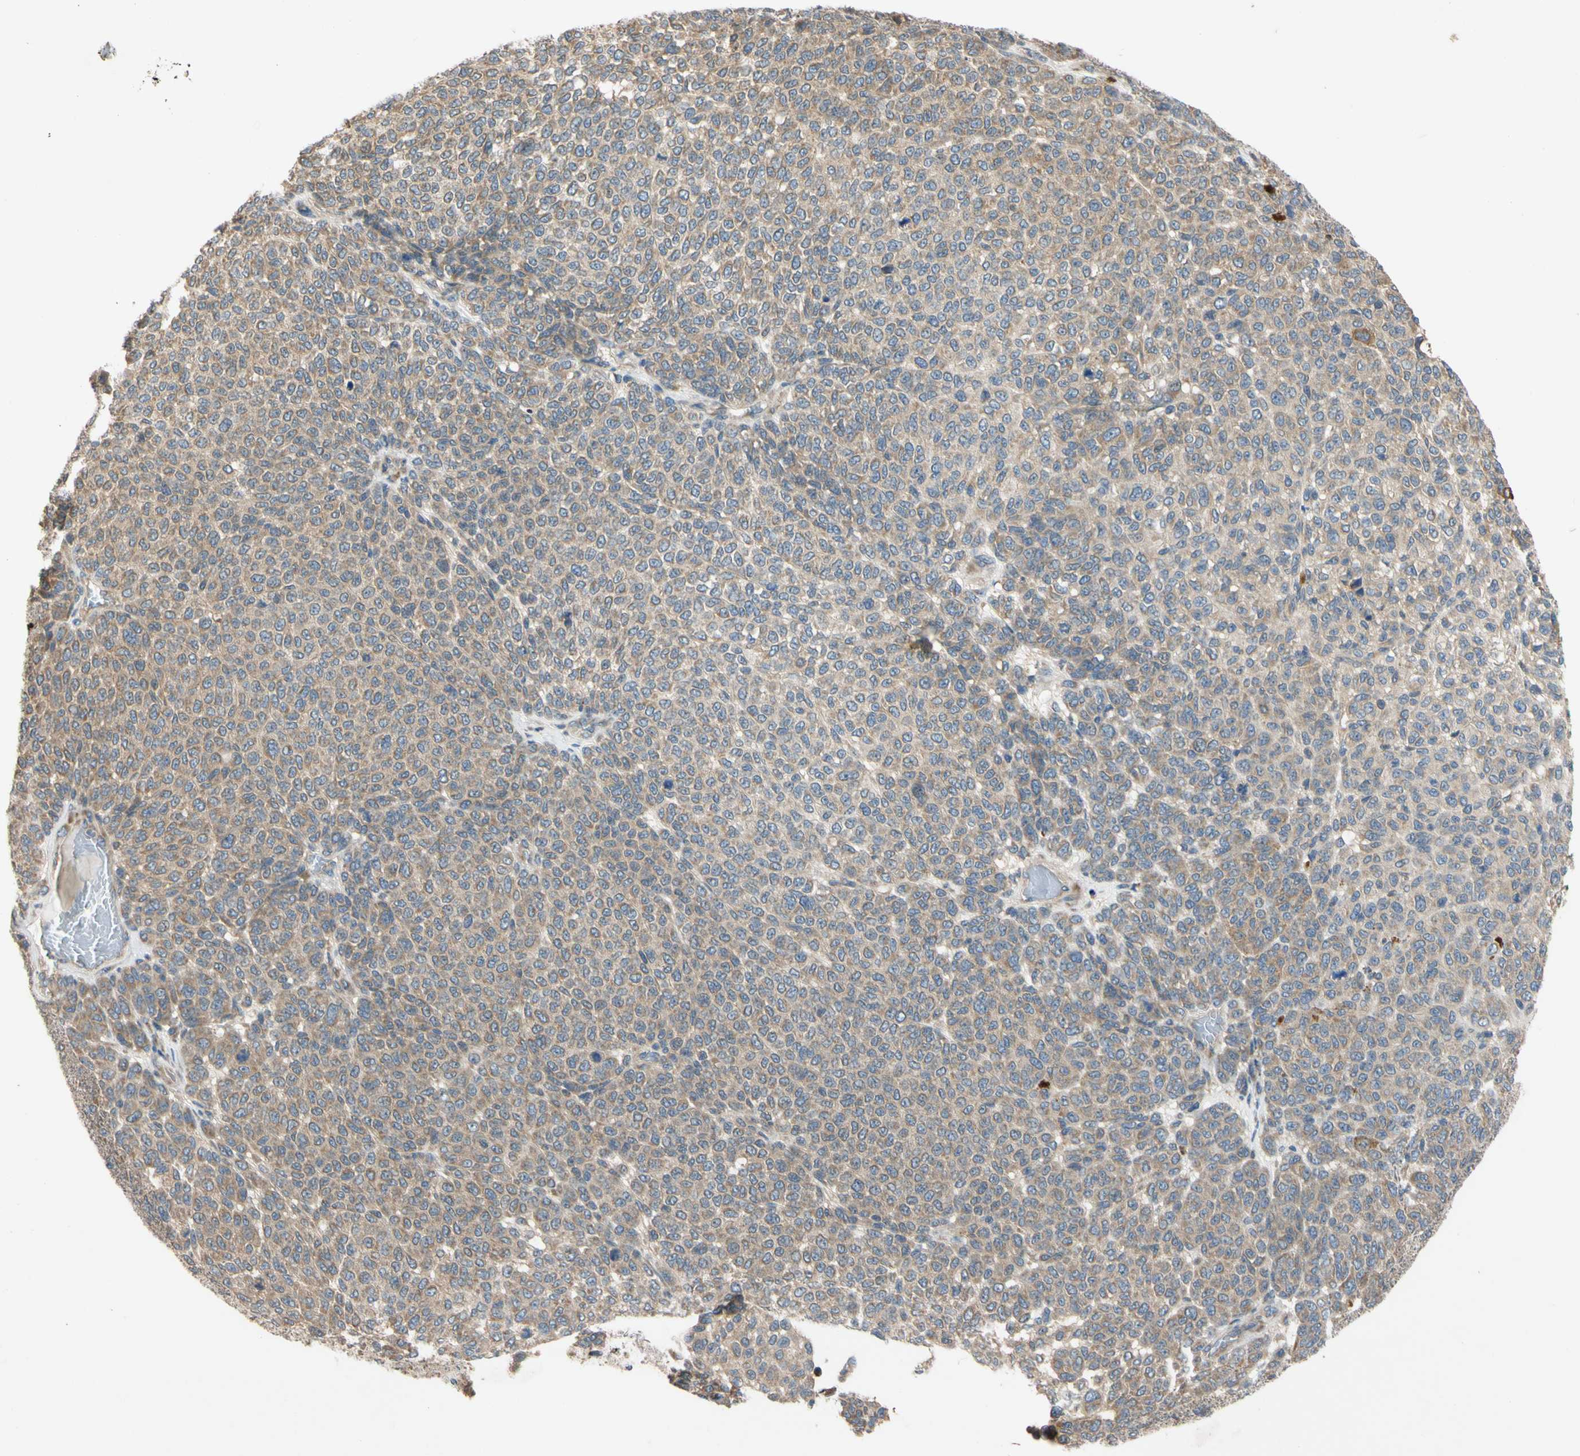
{"staining": {"intensity": "moderate", "quantity": ">75%", "location": "cytoplasmic/membranous"}, "tissue": "melanoma", "cell_type": "Tumor cells", "image_type": "cancer", "snomed": [{"axis": "morphology", "description": "Malignant melanoma, NOS"}, {"axis": "topography", "description": "Skin"}], "caption": "Immunohistochemistry (DAB) staining of malignant melanoma exhibits moderate cytoplasmic/membranous protein staining in approximately >75% of tumor cells.", "gene": "MBTPS2", "patient": {"sex": "male", "age": 59}}